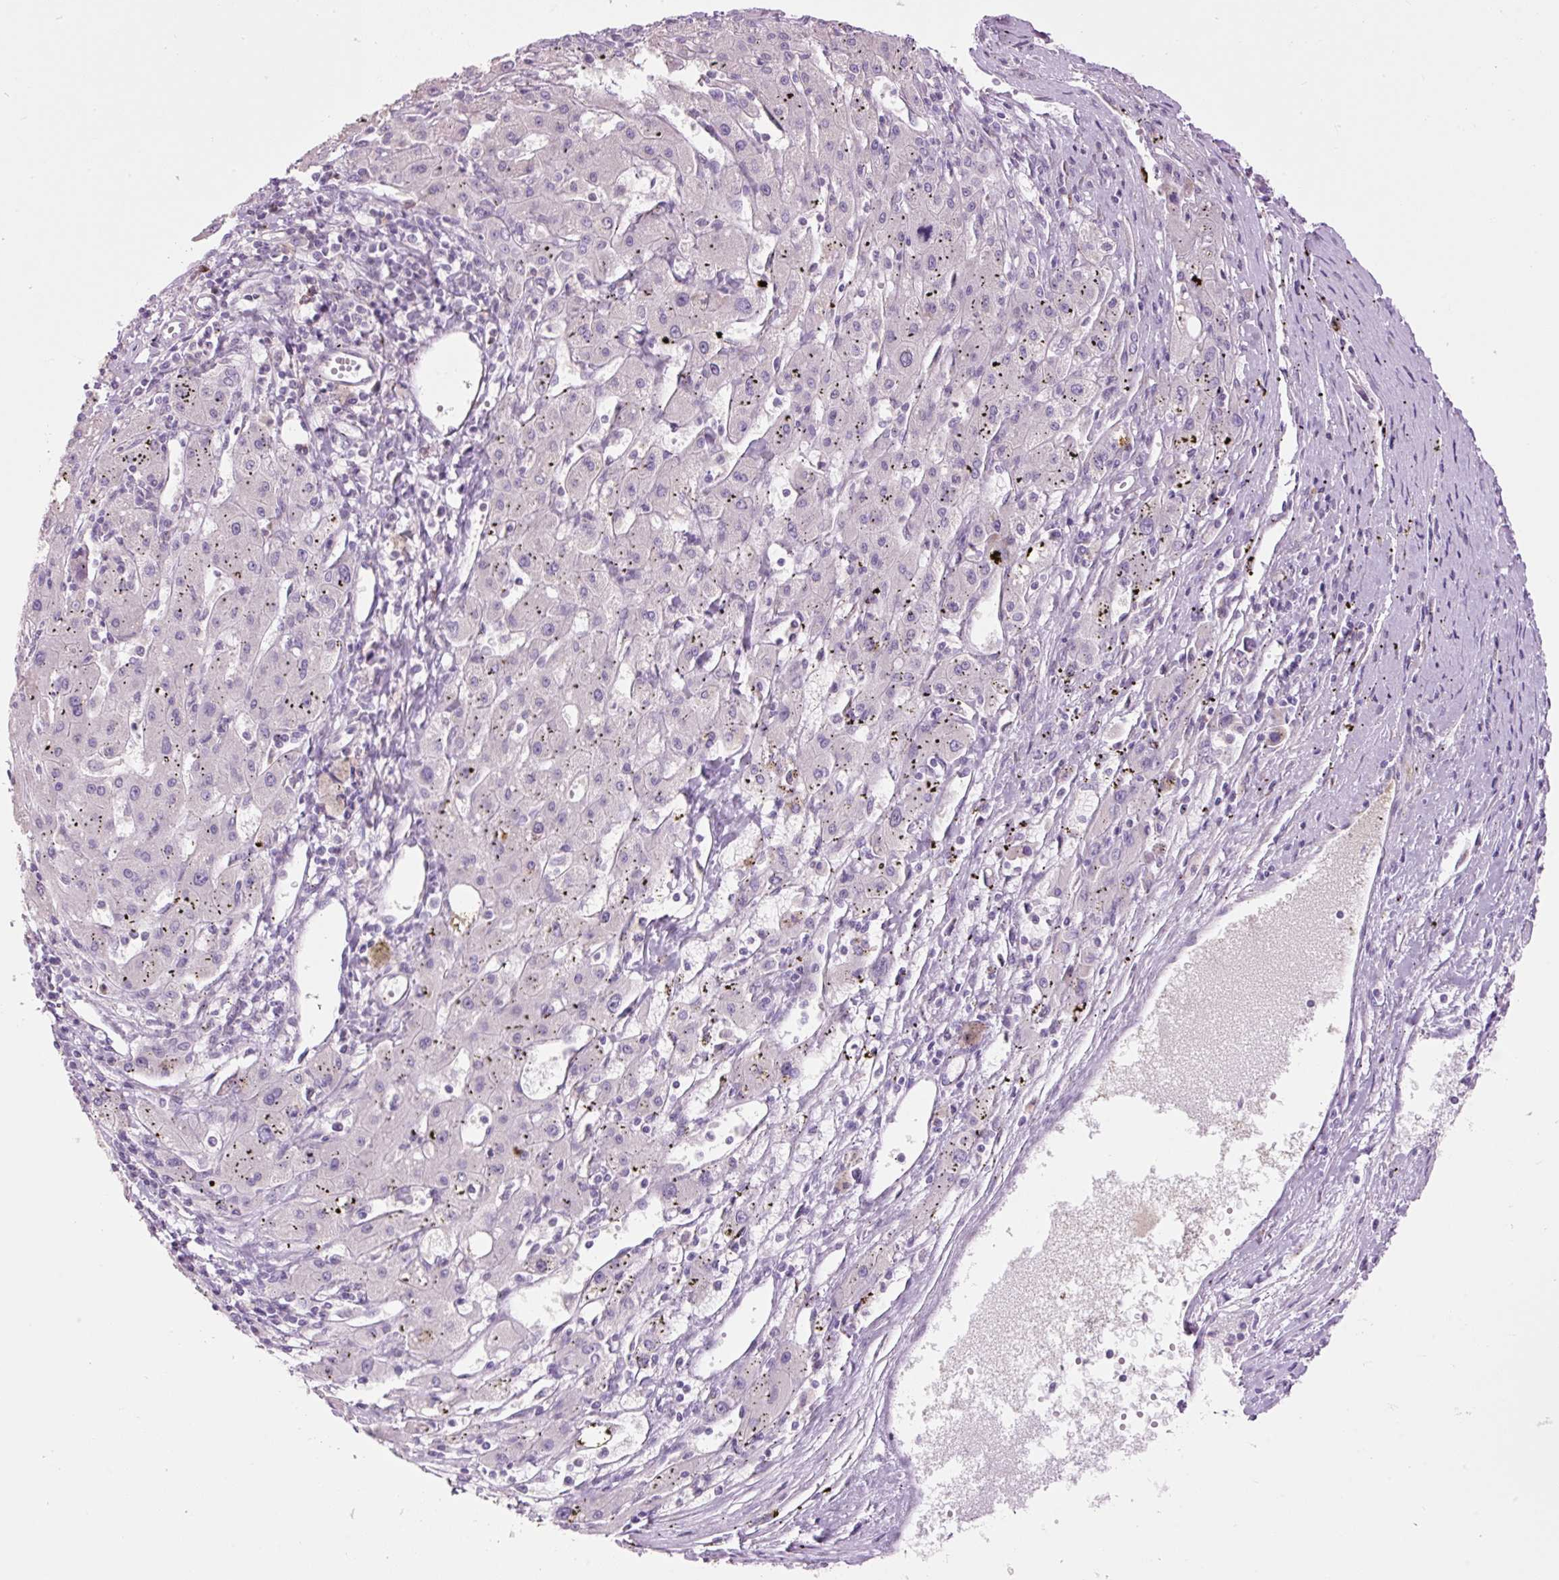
{"staining": {"intensity": "negative", "quantity": "none", "location": "none"}, "tissue": "liver cancer", "cell_type": "Tumor cells", "image_type": "cancer", "snomed": [{"axis": "morphology", "description": "Carcinoma, Hepatocellular, NOS"}, {"axis": "topography", "description": "Liver"}], "caption": "DAB (3,3'-diaminobenzidine) immunohistochemical staining of human liver hepatocellular carcinoma demonstrates no significant staining in tumor cells.", "gene": "HAX1", "patient": {"sex": "male", "age": 72}}